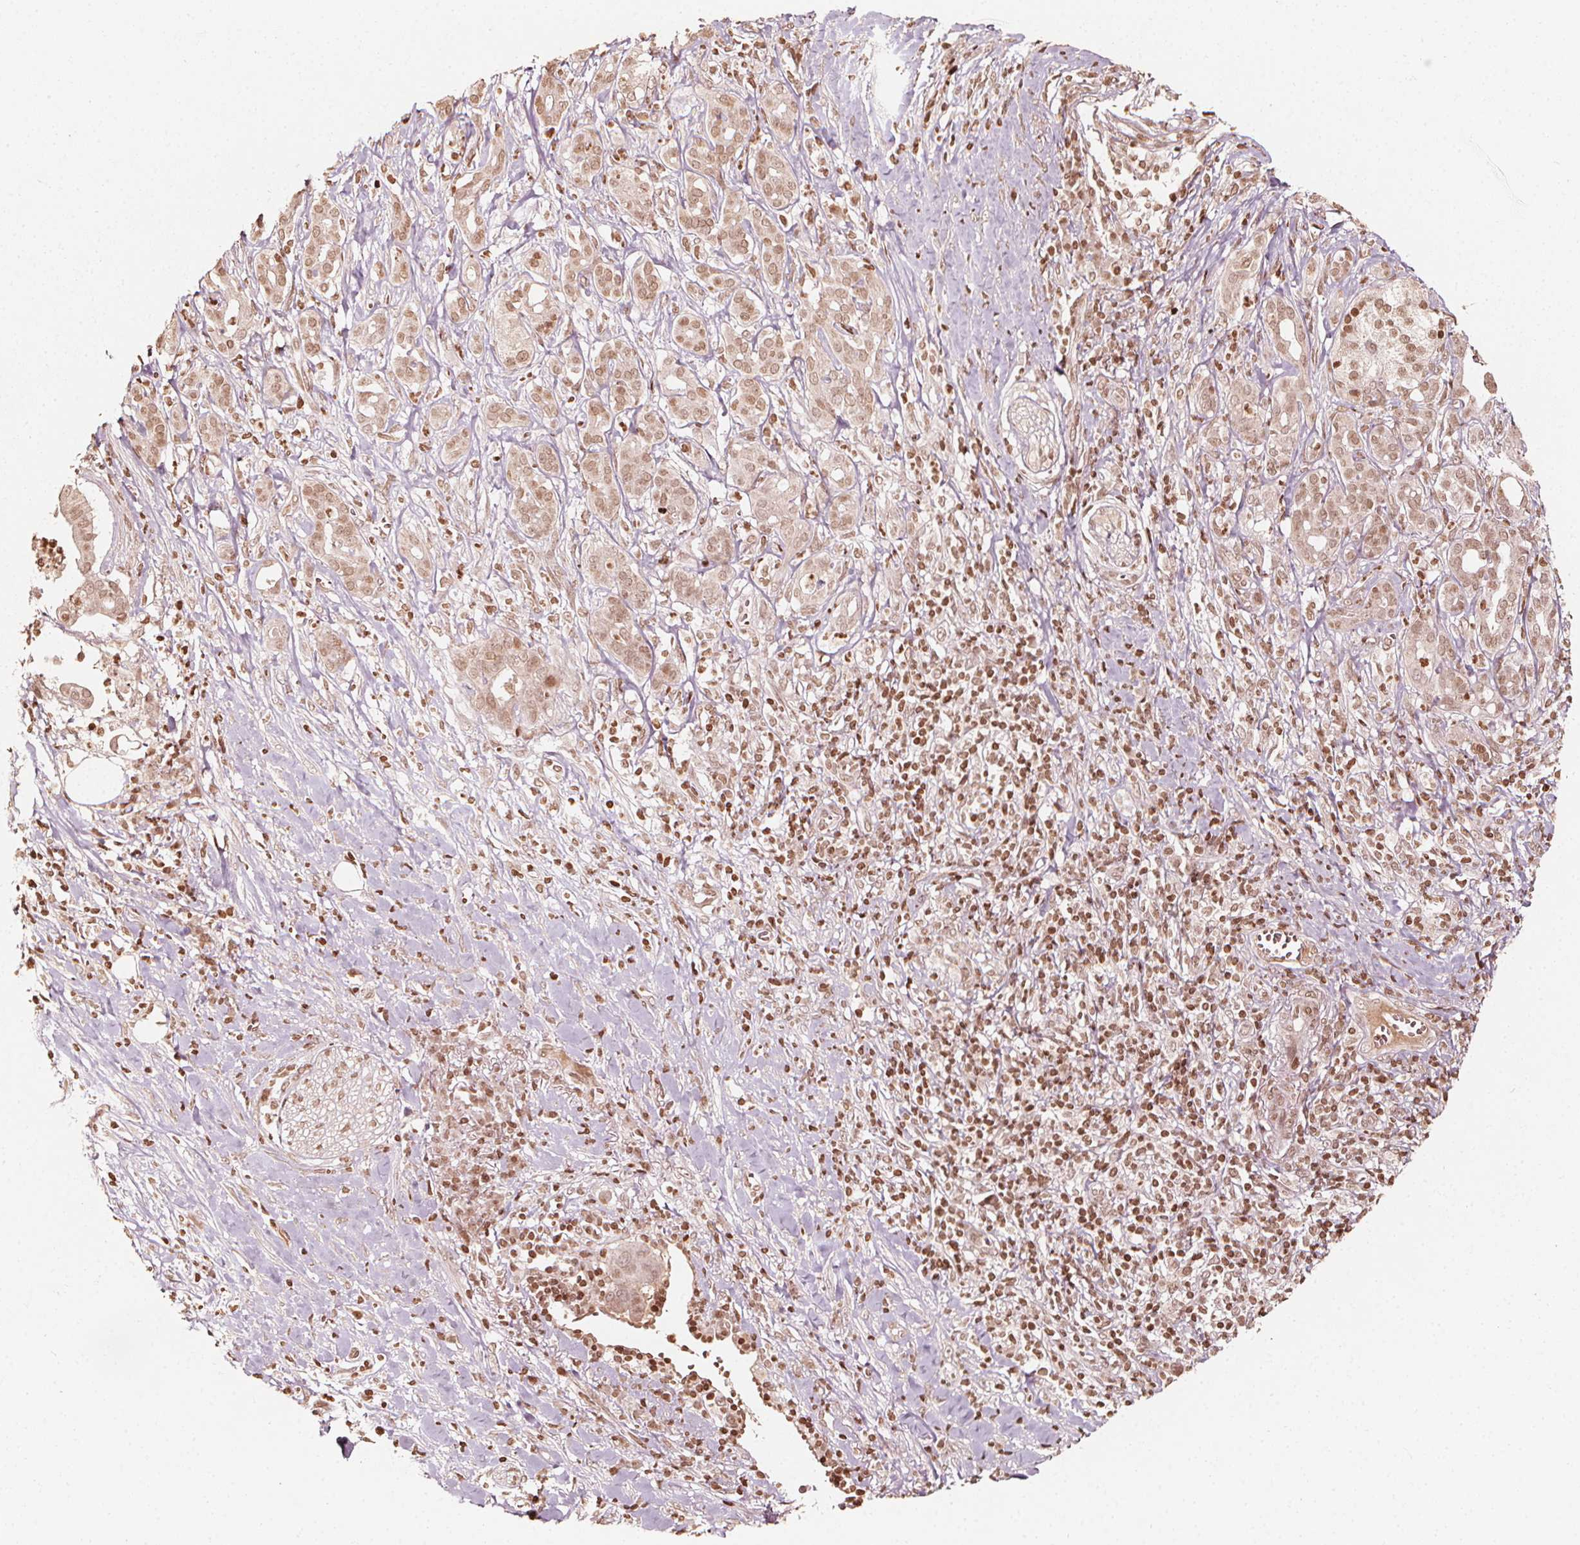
{"staining": {"intensity": "weak", "quantity": ">75%", "location": "nuclear"}, "tissue": "pancreatic cancer", "cell_type": "Tumor cells", "image_type": "cancer", "snomed": [{"axis": "morphology", "description": "Adenocarcinoma, NOS"}, {"axis": "topography", "description": "Pancreas"}], "caption": "The histopathology image reveals immunohistochemical staining of adenocarcinoma (pancreatic). There is weak nuclear expression is present in about >75% of tumor cells.", "gene": "H3C14", "patient": {"sex": "male", "age": 61}}